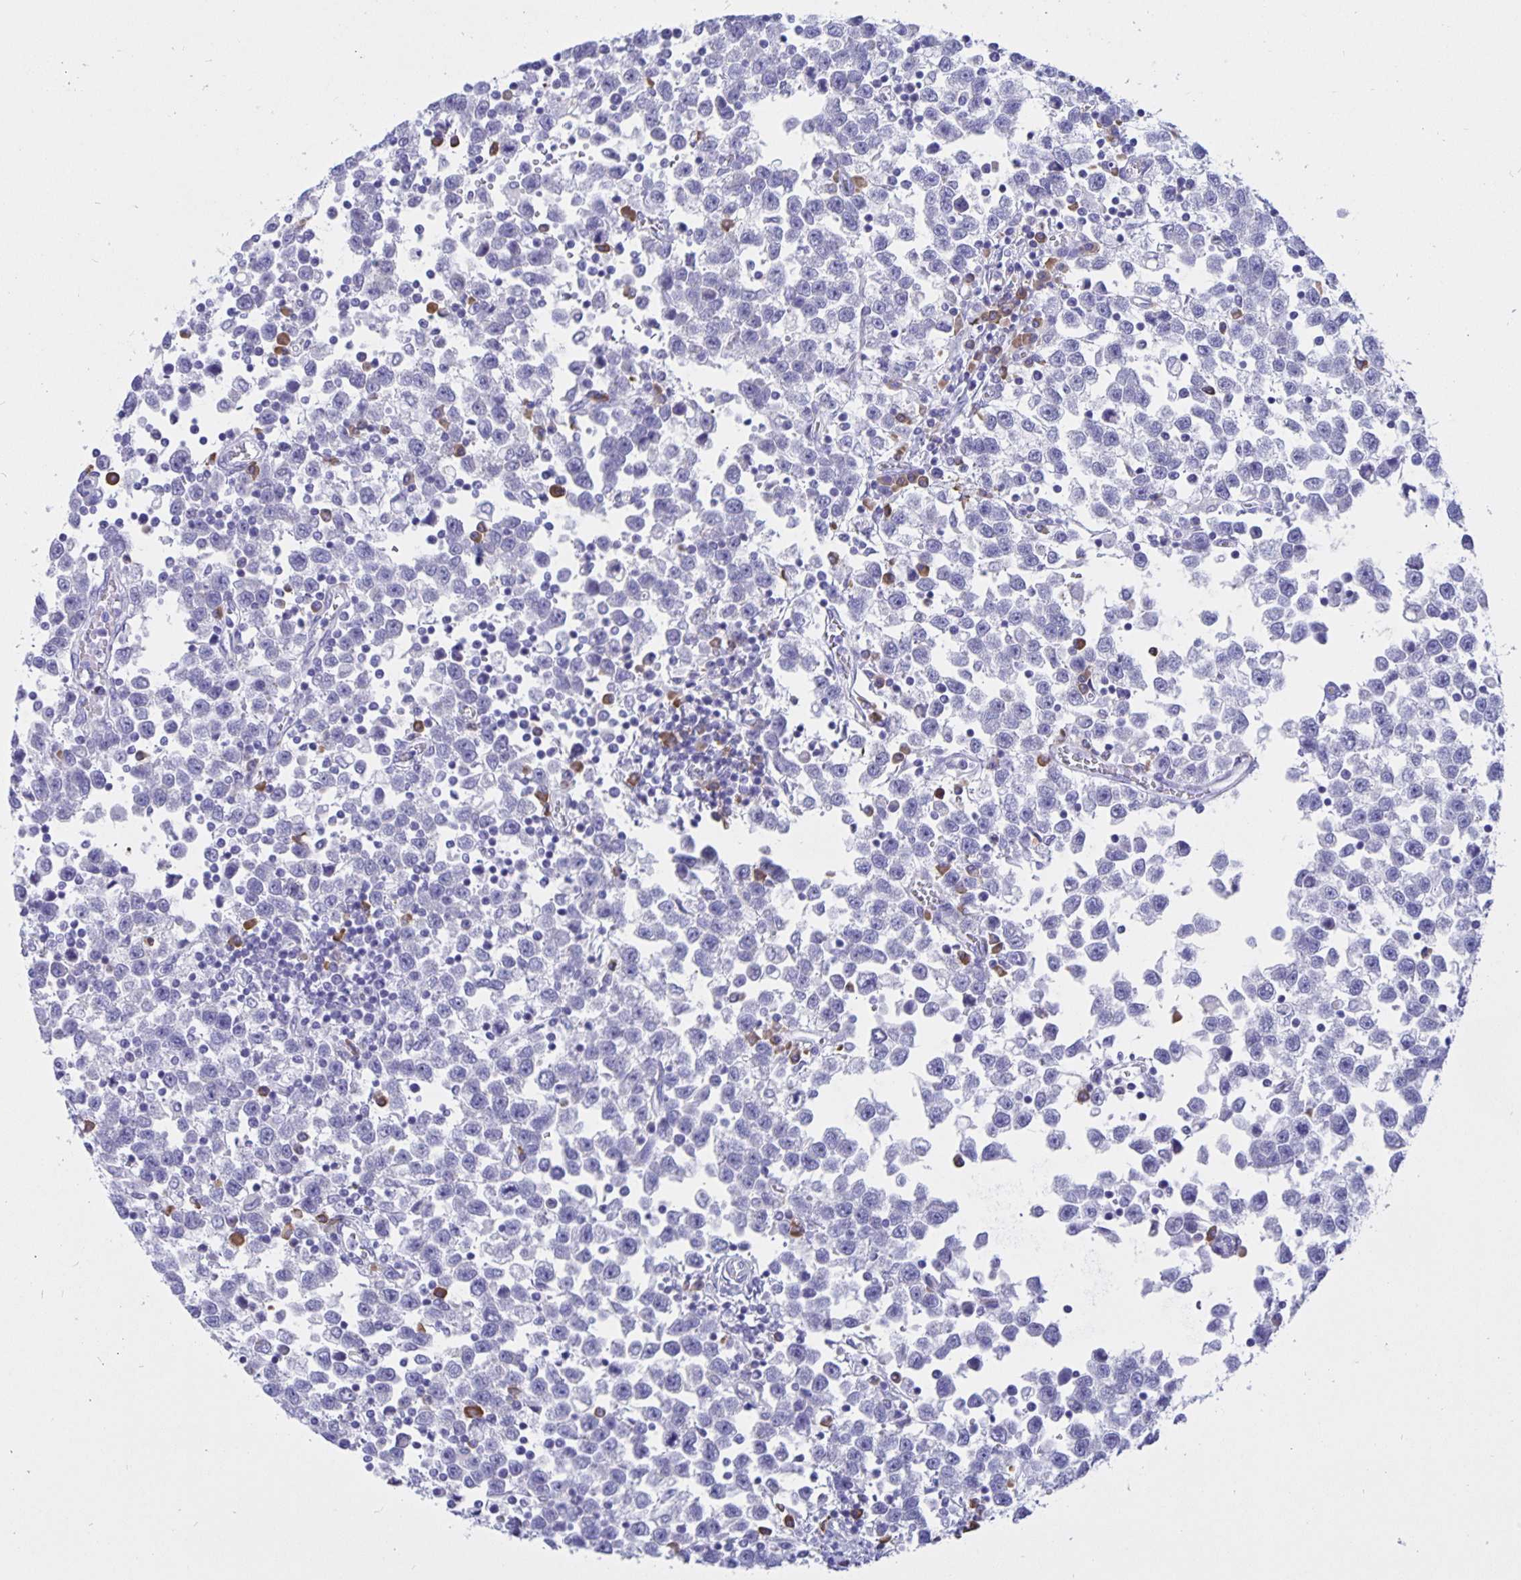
{"staining": {"intensity": "negative", "quantity": "none", "location": "none"}, "tissue": "testis cancer", "cell_type": "Tumor cells", "image_type": "cancer", "snomed": [{"axis": "morphology", "description": "Seminoma, NOS"}, {"axis": "topography", "description": "Testis"}], "caption": "Seminoma (testis) stained for a protein using immunohistochemistry (IHC) displays no expression tumor cells.", "gene": "ERMN", "patient": {"sex": "male", "age": 34}}